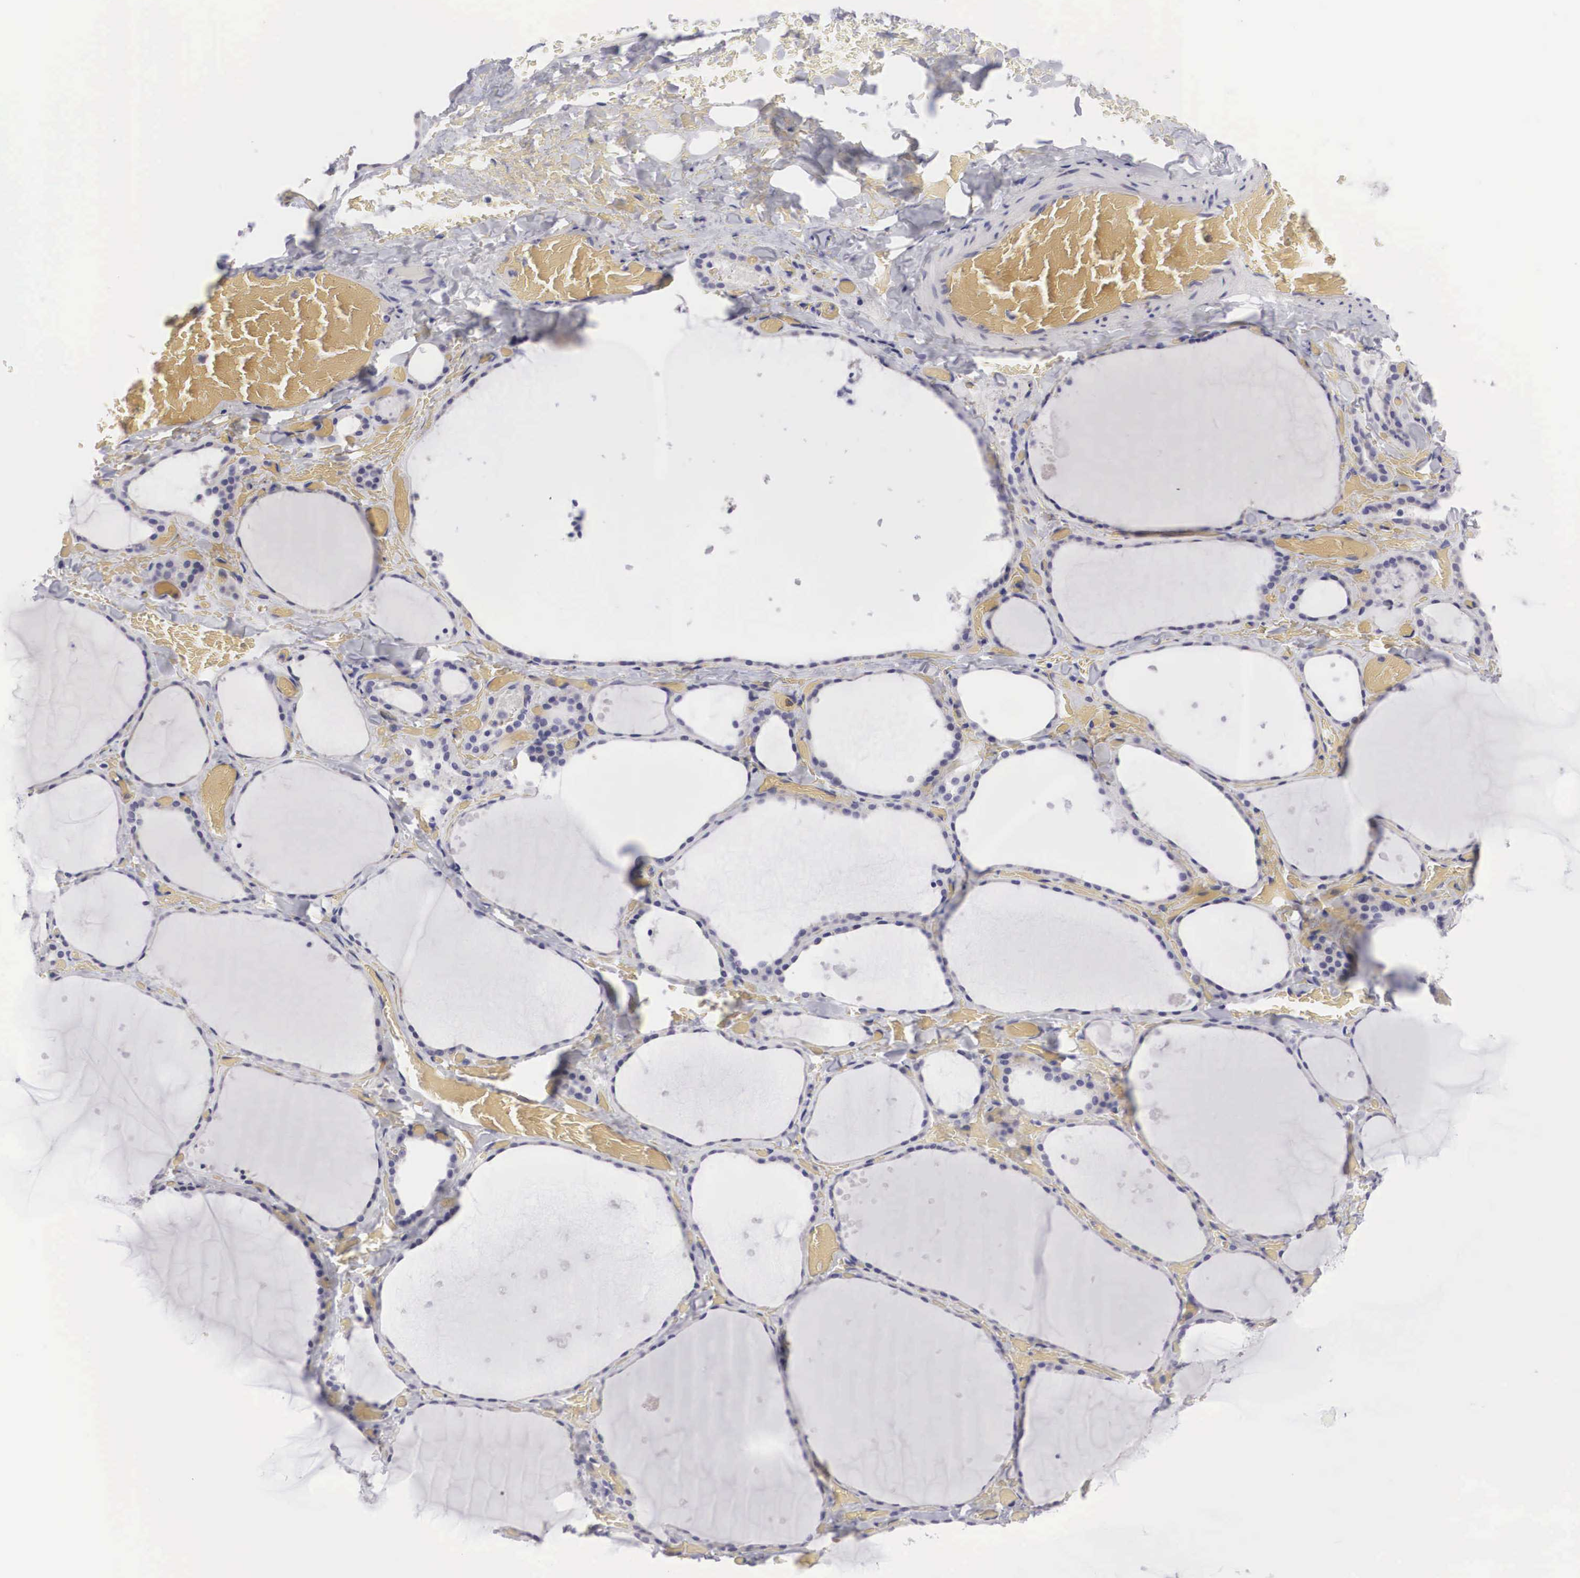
{"staining": {"intensity": "weak", "quantity": "<25%", "location": "cytoplasmic/membranous"}, "tissue": "thyroid gland", "cell_type": "Glandular cells", "image_type": "normal", "snomed": [{"axis": "morphology", "description": "Normal tissue, NOS"}, {"axis": "topography", "description": "Thyroid gland"}], "caption": "This is a histopathology image of IHC staining of benign thyroid gland, which shows no positivity in glandular cells.", "gene": "ARMCX3", "patient": {"sex": "male", "age": 34}}